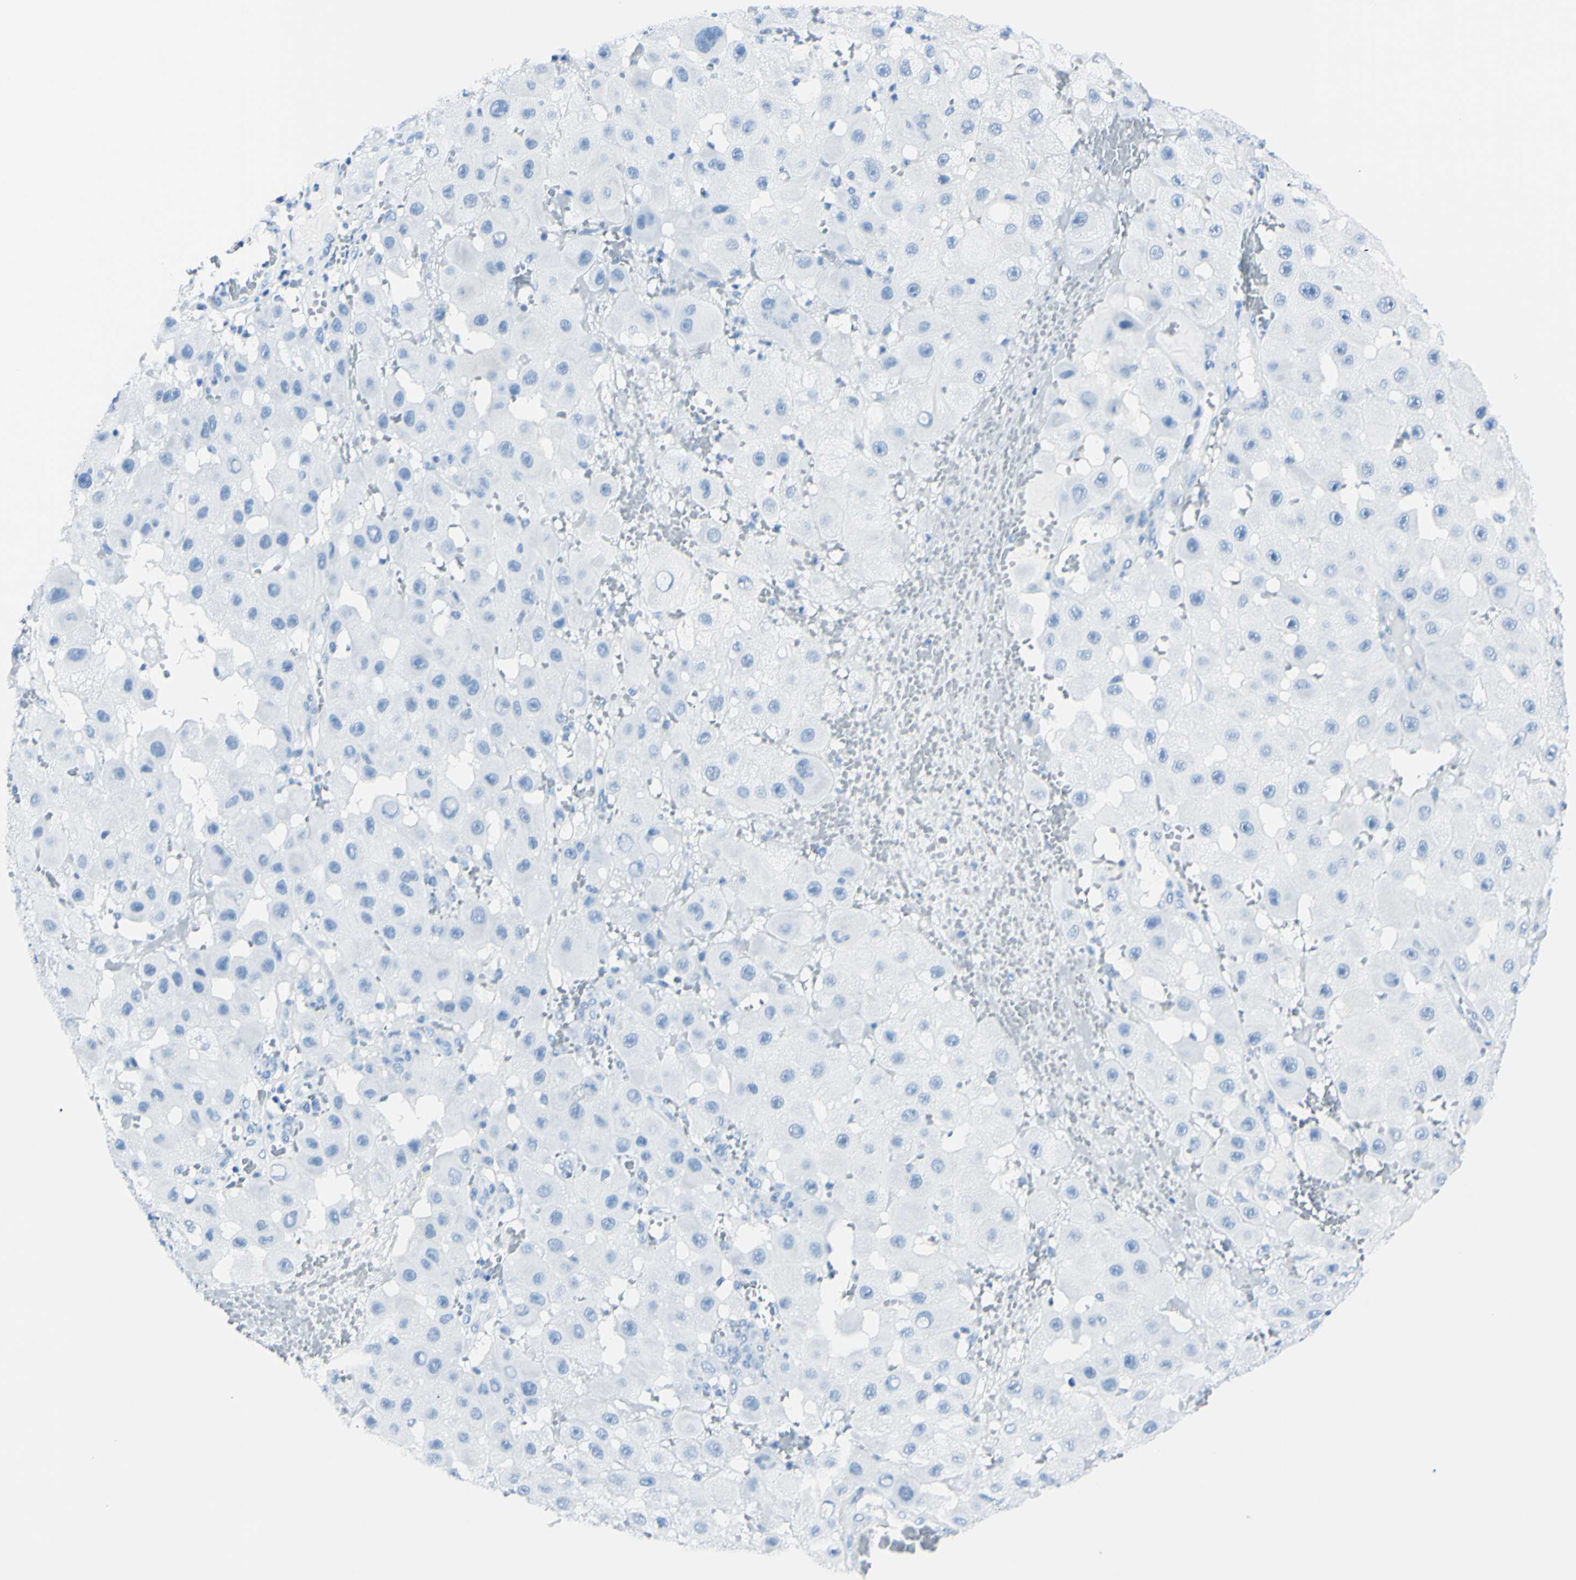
{"staining": {"intensity": "negative", "quantity": "none", "location": "none"}, "tissue": "melanoma", "cell_type": "Tumor cells", "image_type": "cancer", "snomed": [{"axis": "morphology", "description": "Malignant melanoma, NOS"}, {"axis": "topography", "description": "Skin"}], "caption": "Human malignant melanoma stained for a protein using immunohistochemistry displays no positivity in tumor cells.", "gene": "FOLH1", "patient": {"sex": "female", "age": 81}}